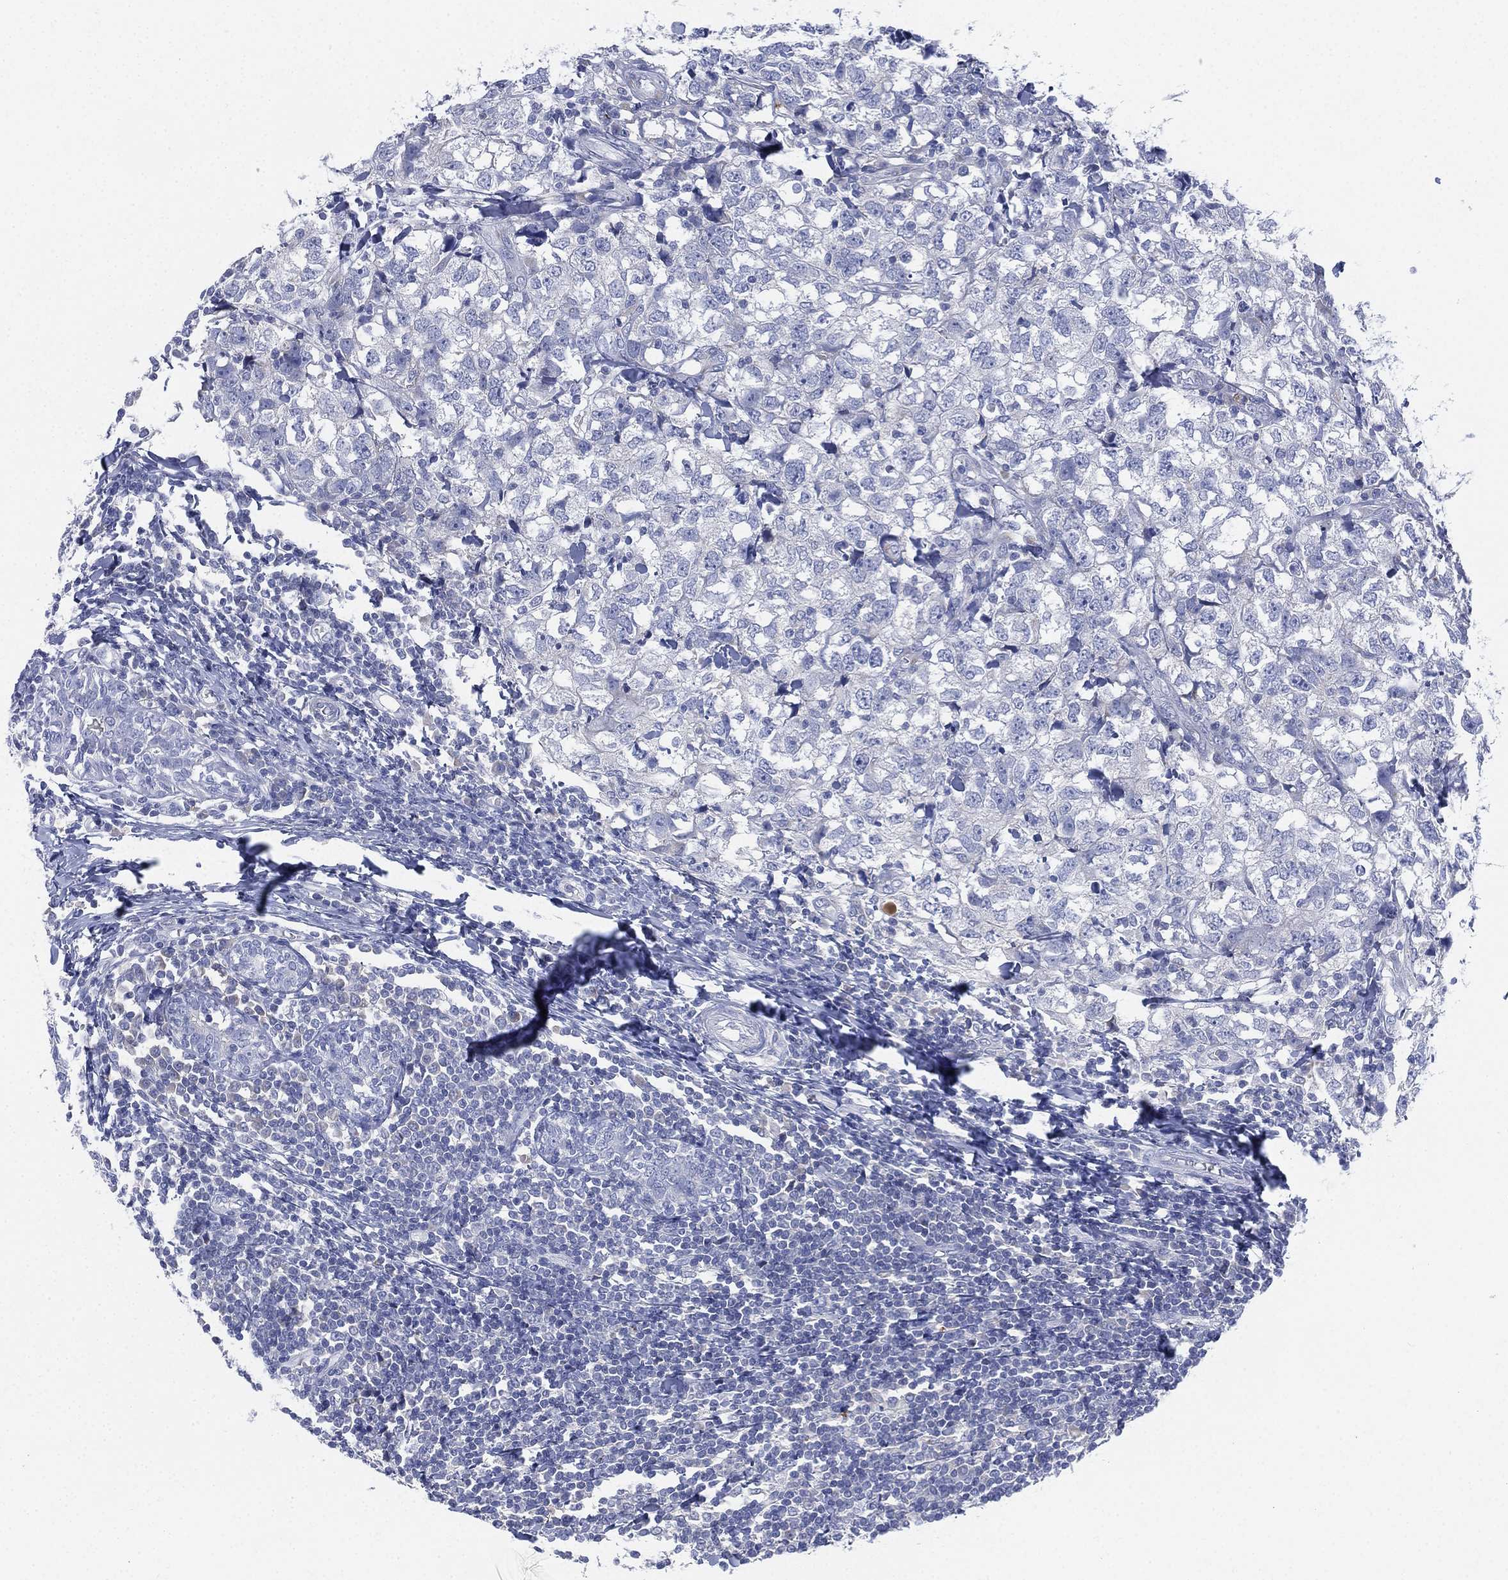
{"staining": {"intensity": "negative", "quantity": "none", "location": "none"}, "tissue": "breast cancer", "cell_type": "Tumor cells", "image_type": "cancer", "snomed": [{"axis": "morphology", "description": "Duct carcinoma"}, {"axis": "topography", "description": "Breast"}], "caption": "A photomicrograph of human intraductal carcinoma (breast) is negative for staining in tumor cells.", "gene": "ADAD2", "patient": {"sex": "female", "age": 30}}